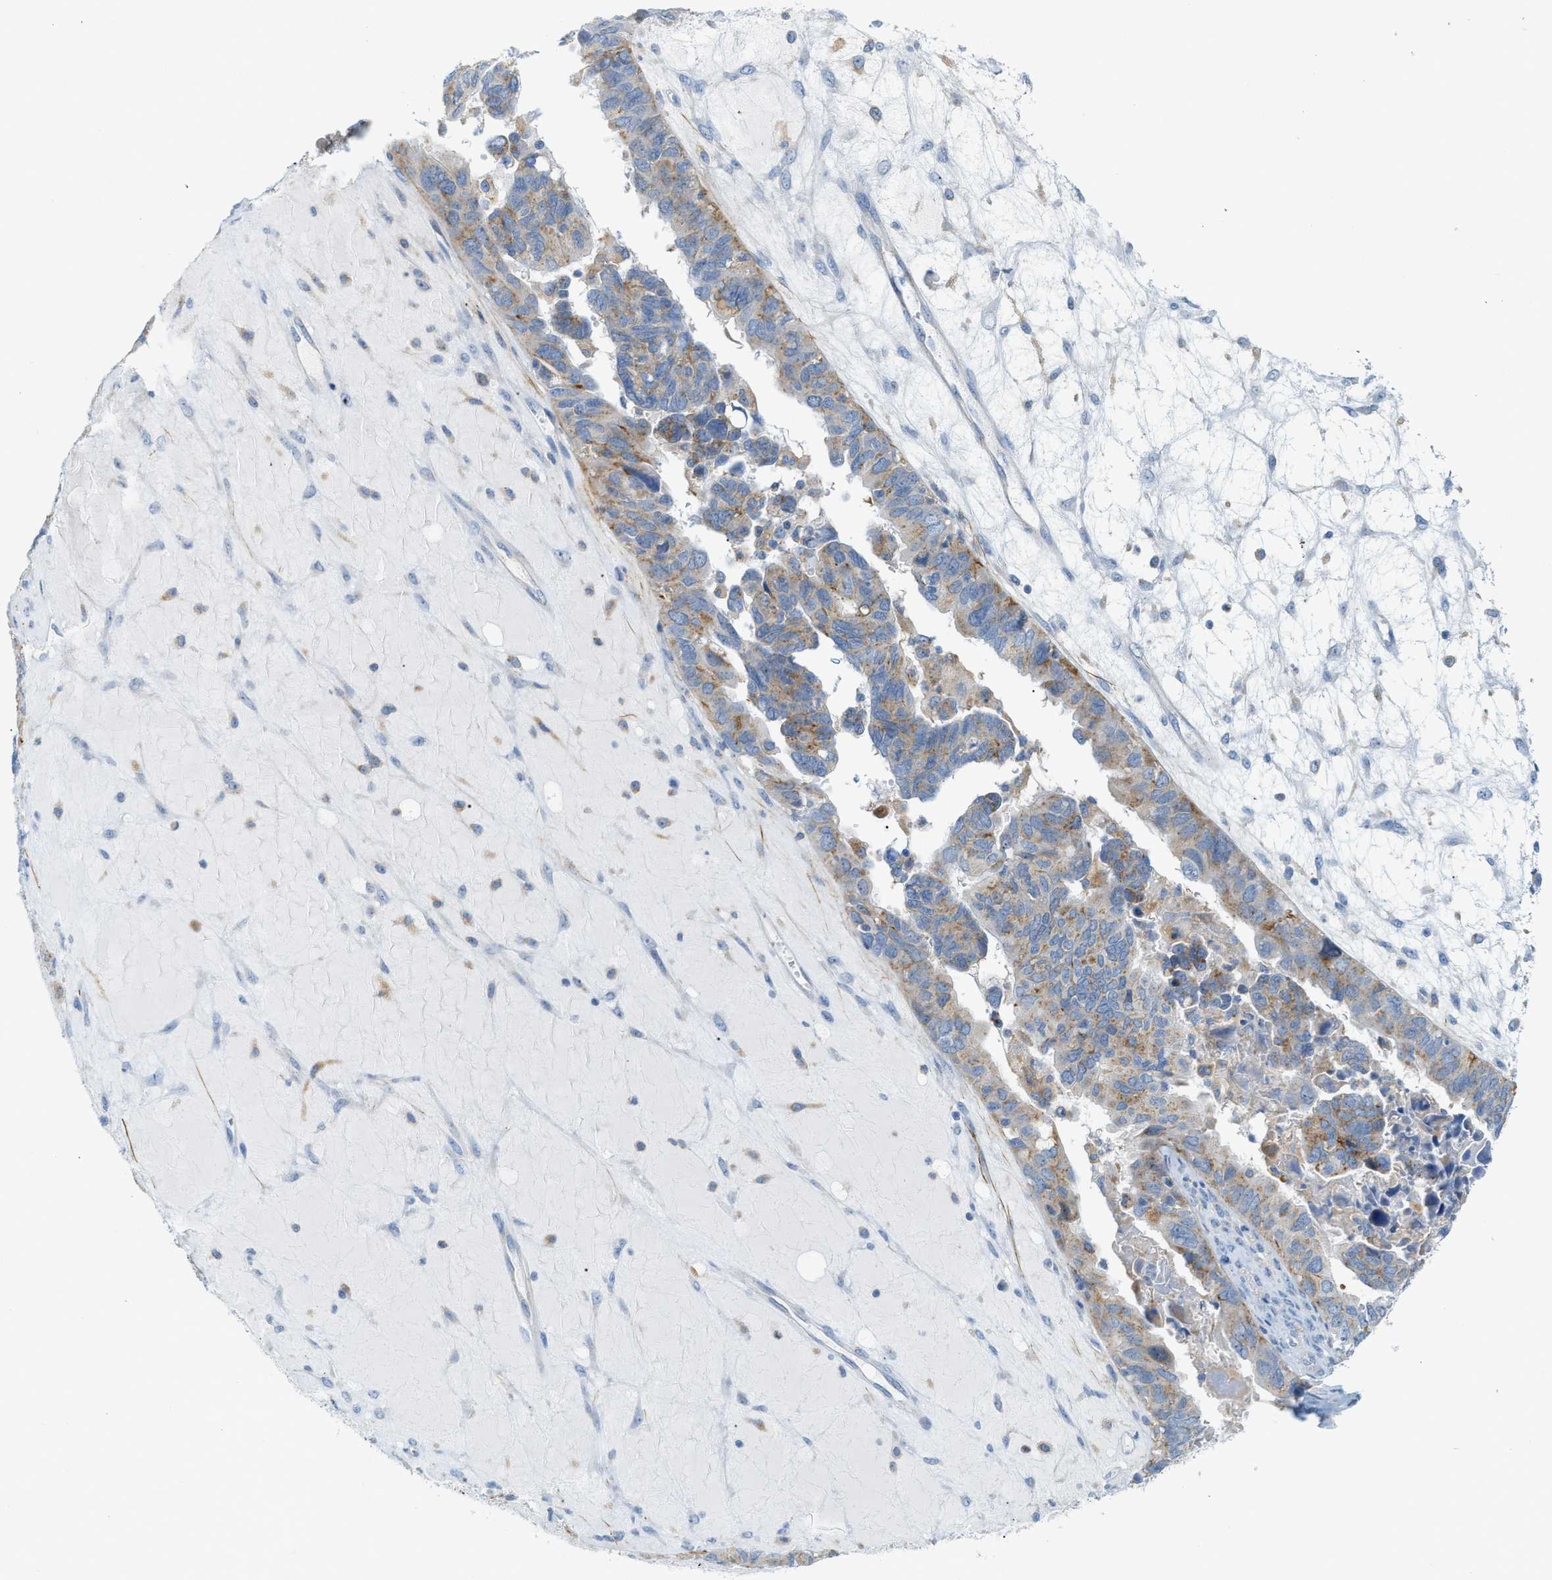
{"staining": {"intensity": "moderate", "quantity": ">75%", "location": "cytoplasmic/membranous"}, "tissue": "ovarian cancer", "cell_type": "Tumor cells", "image_type": "cancer", "snomed": [{"axis": "morphology", "description": "Cystadenocarcinoma, serous, NOS"}, {"axis": "topography", "description": "Ovary"}], "caption": "A medium amount of moderate cytoplasmic/membranous expression is identified in about >75% of tumor cells in ovarian serous cystadenocarcinoma tissue. Ihc stains the protein of interest in brown and the nuclei are stained blue.", "gene": "LMBRD1", "patient": {"sex": "female", "age": 79}}